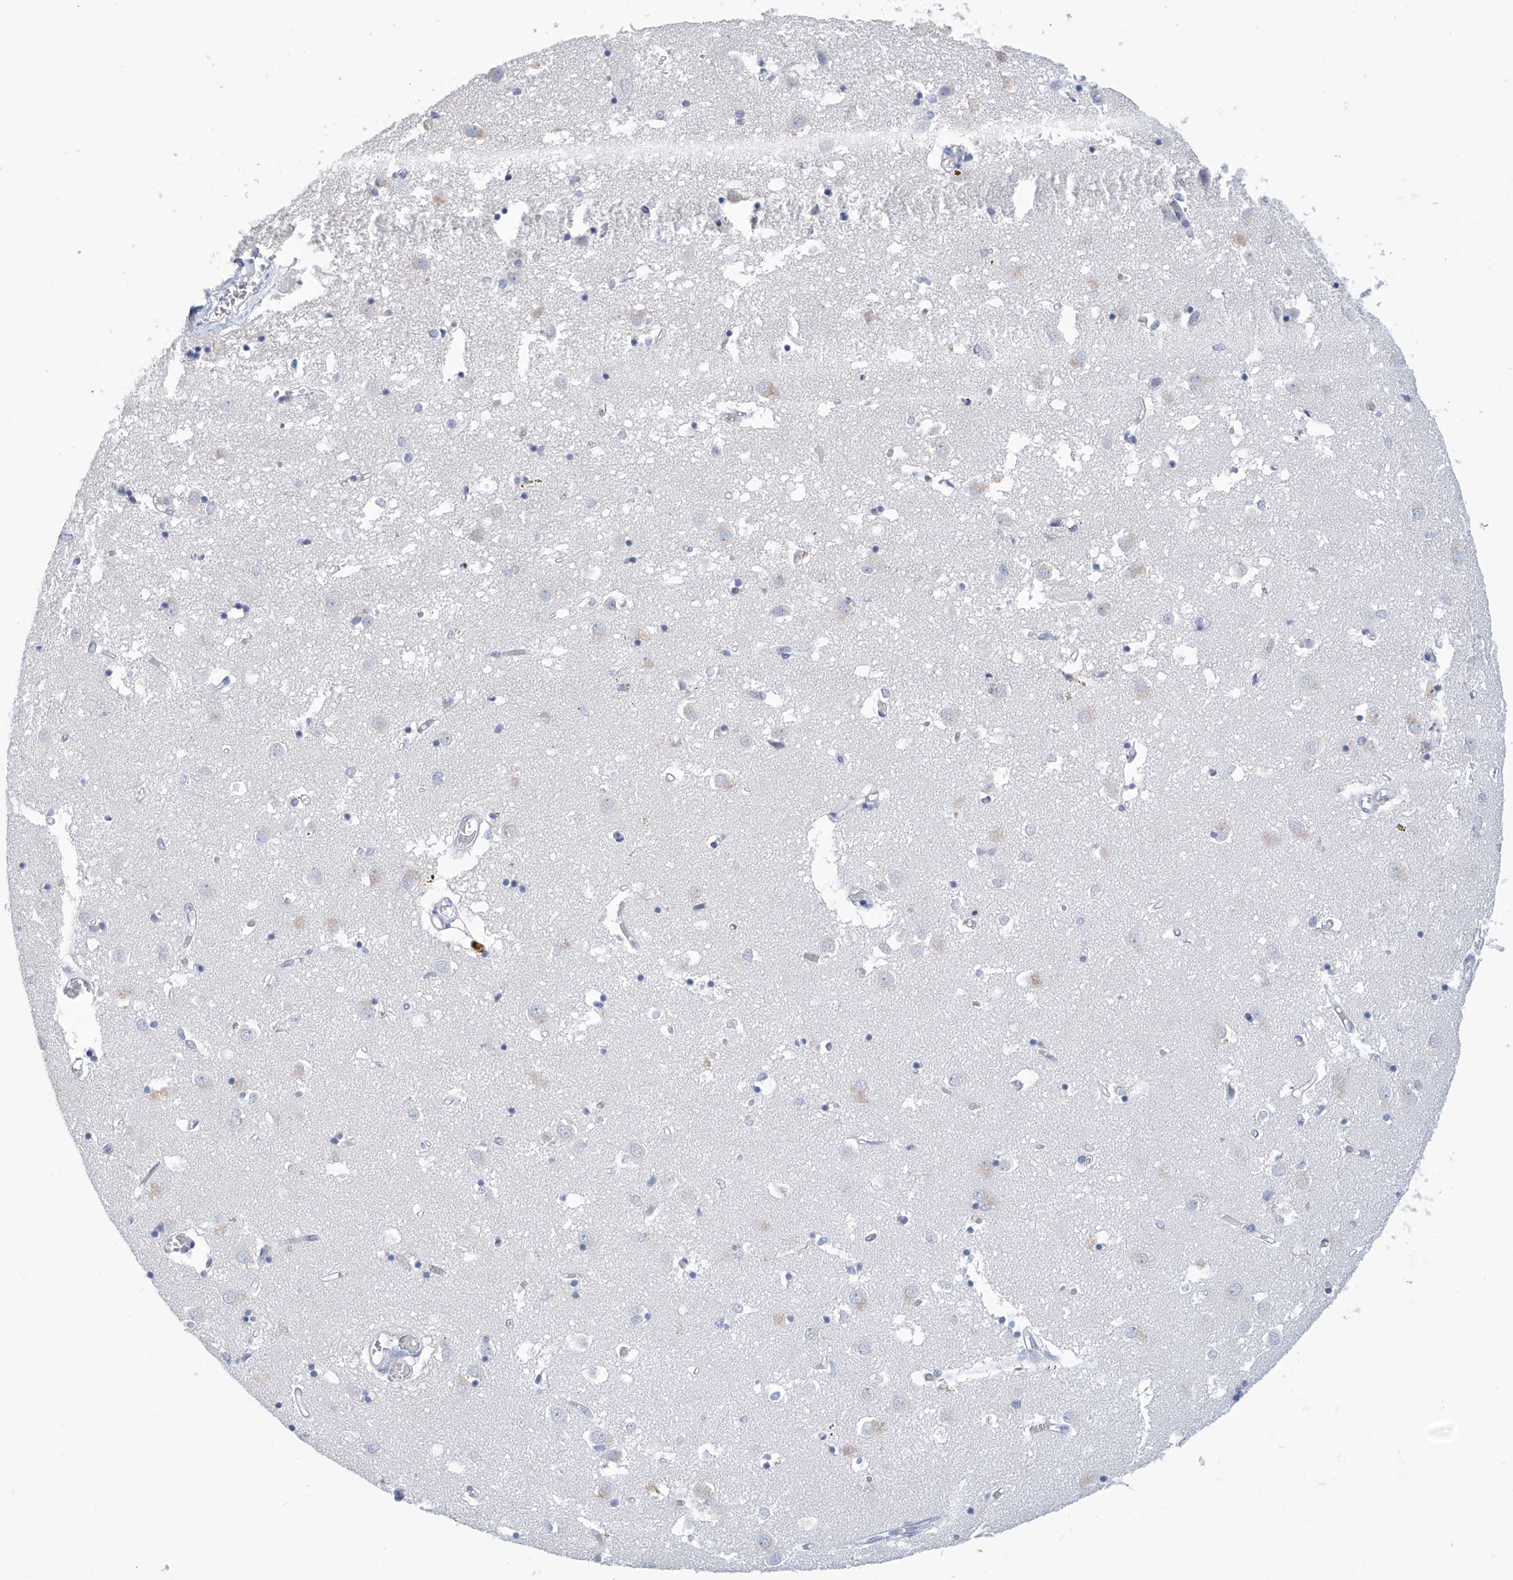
{"staining": {"intensity": "negative", "quantity": "none", "location": "none"}, "tissue": "caudate", "cell_type": "Glial cells", "image_type": "normal", "snomed": [{"axis": "morphology", "description": "Normal tissue, NOS"}, {"axis": "topography", "description": "Lateral ventricle wall"}], "caption": "Glial cells show no significant expression in benign caudate.", "gene": "DSP", "patient": {"sex": "male", "age": 70}}